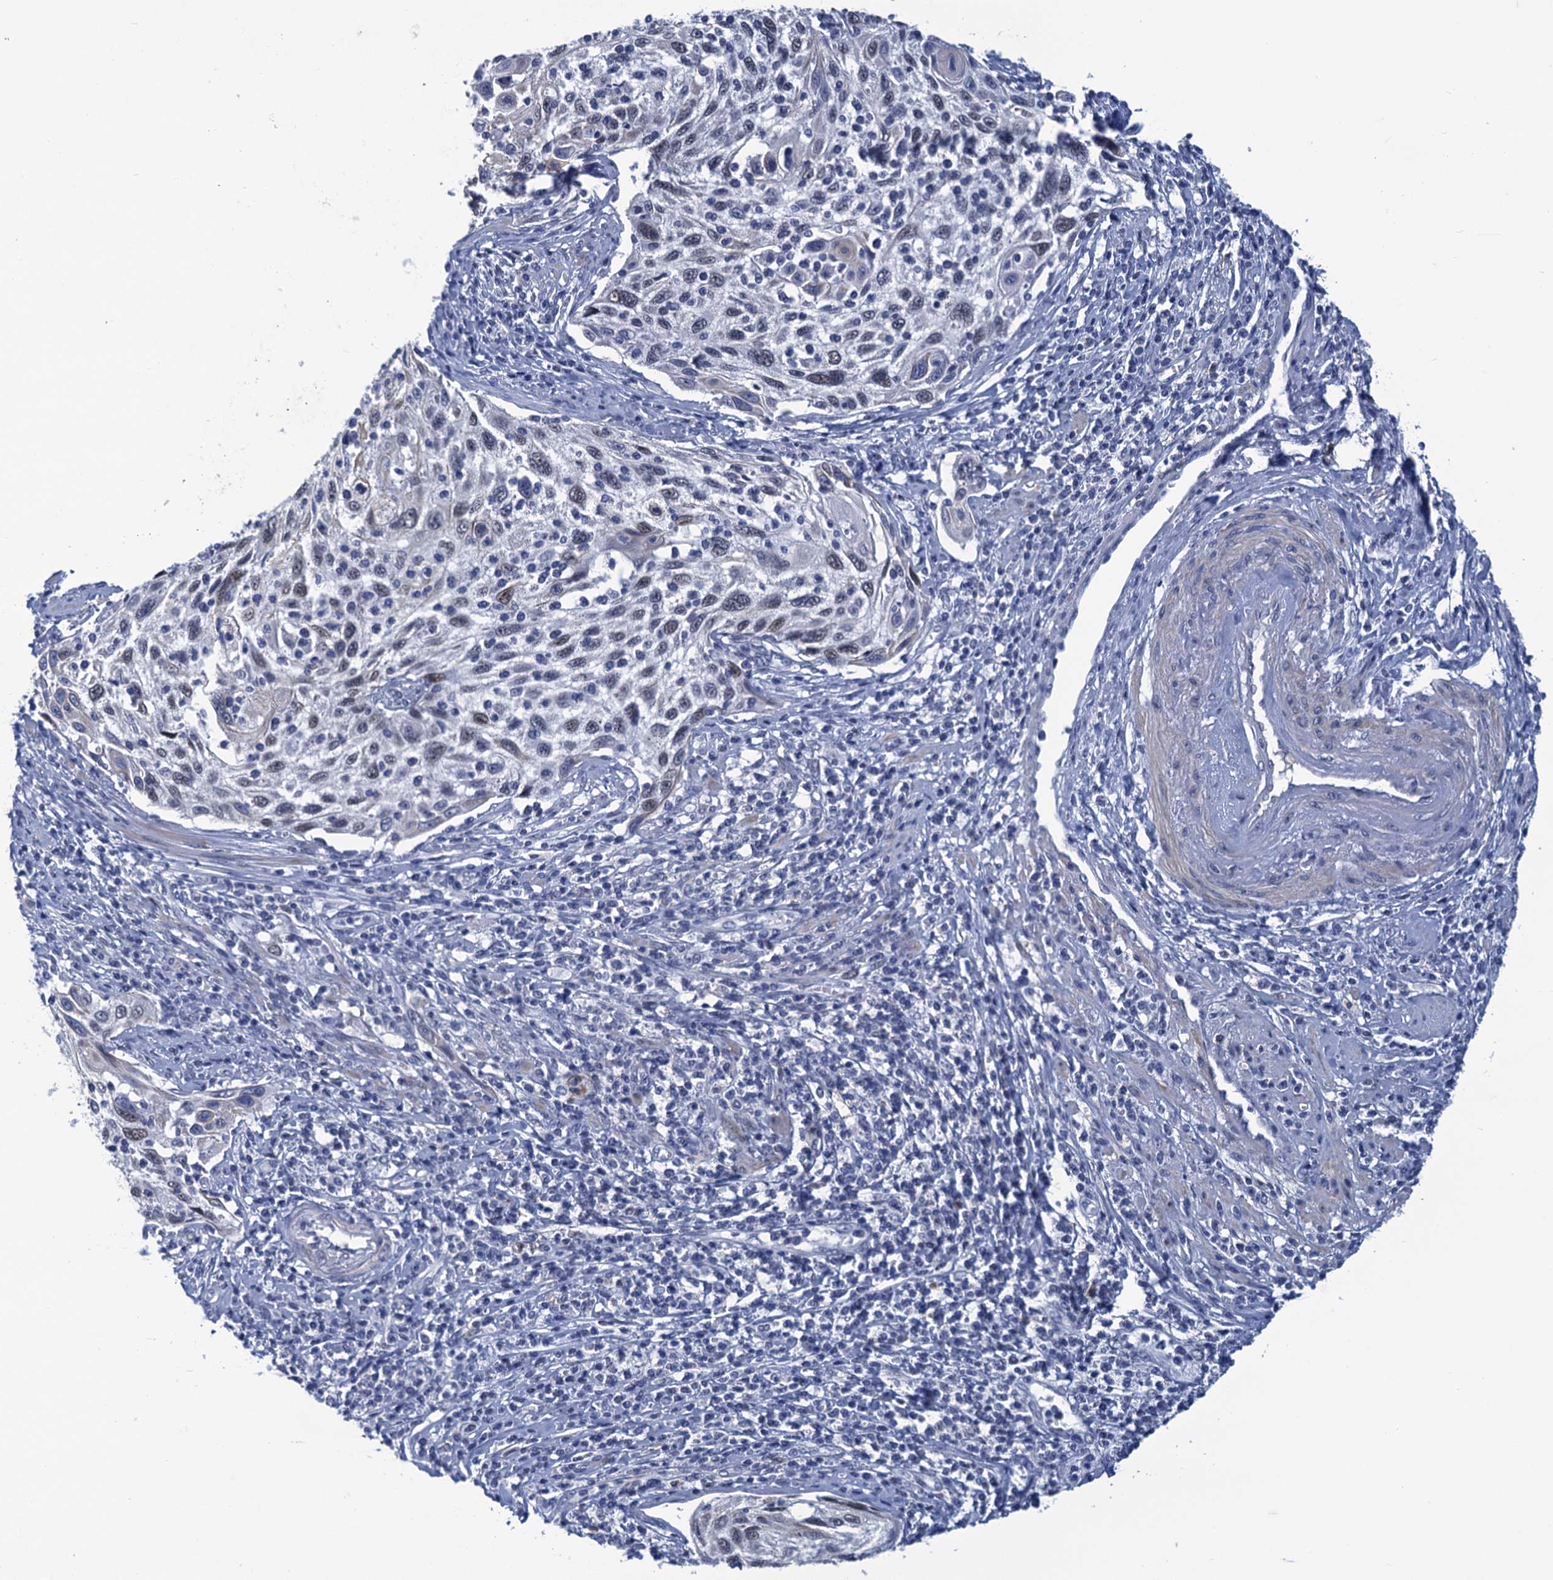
{"staining": {"intensity": "weak", "quantity": "<25%", "location": "nuclear"}, "tissue": "cervical cancer", "cell_type": "Tumor cells", "image_type": "cancer", "snomed": [{"axis": "morphology", "description": "Squamous cell carcinoma, NOS"}, {"axis": "topography", "description": "Cervix"}], "caption": "Tumor cells are negative for brown protein staining in squamous cell carcinoma (cervical).", "gene": "GINS3", "patient": {"sex": "female", "age": 70}}